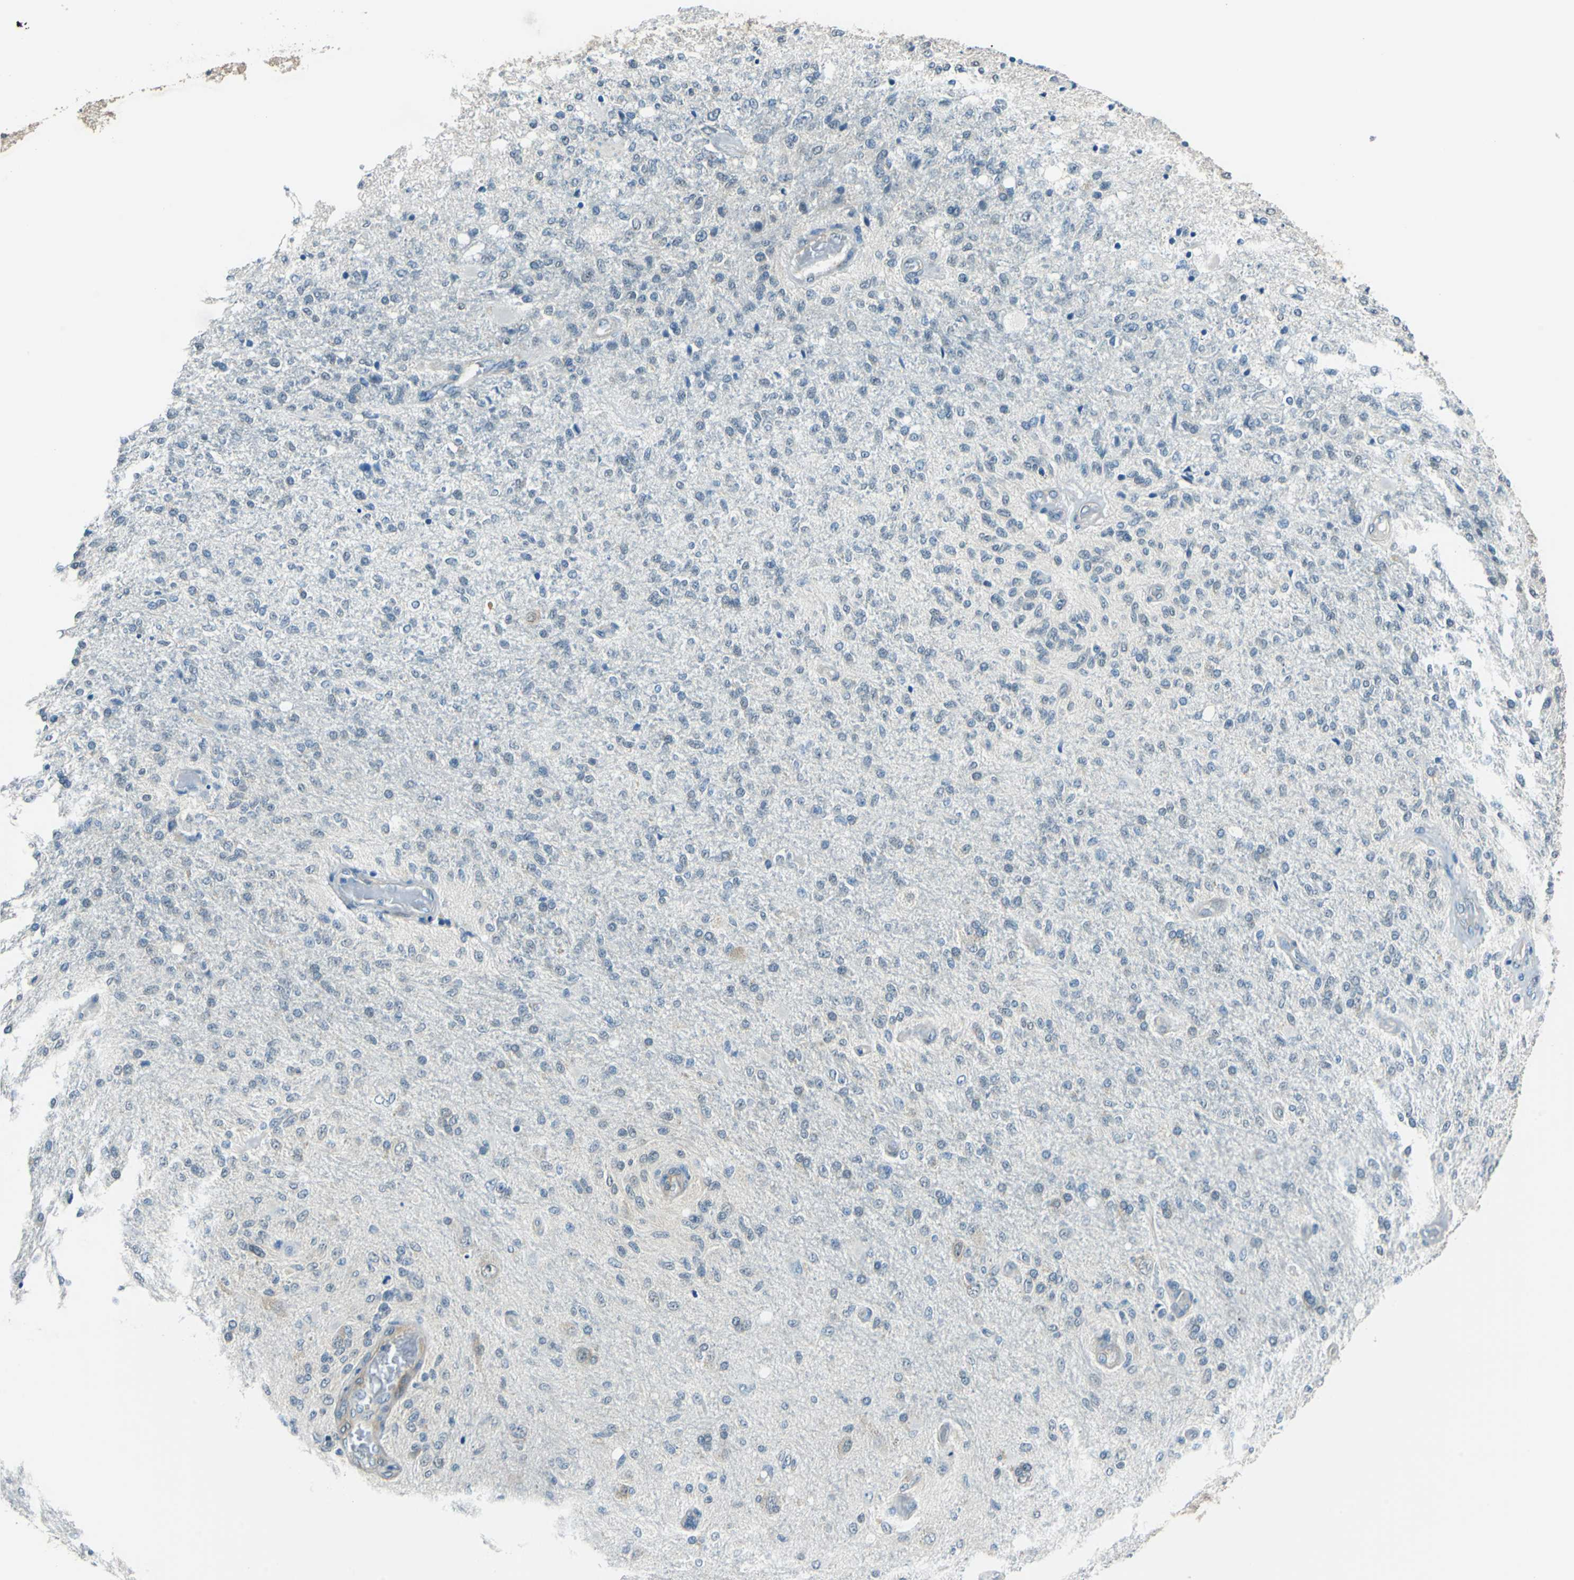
{"staining": {"intensity": "negative", "quantity": "none", "location": "none"}, "tissue": "glioma", "cell_type": "Tumor cells", "image_type": "cancer", "snomed": [{"axis": "morphology", "description": "Normal tissue, NOS"}, {"axis": "morphology", "description": "Glioma, malignant, High grade"}, {"axis": "topography", "description": "Cerebral cortex"}], "caption": "There is no significant staining in tumor cells of malignant glioma (high-grade).", "gene": "FKBP4", "patient": {"sex": "male", "age": 77}}